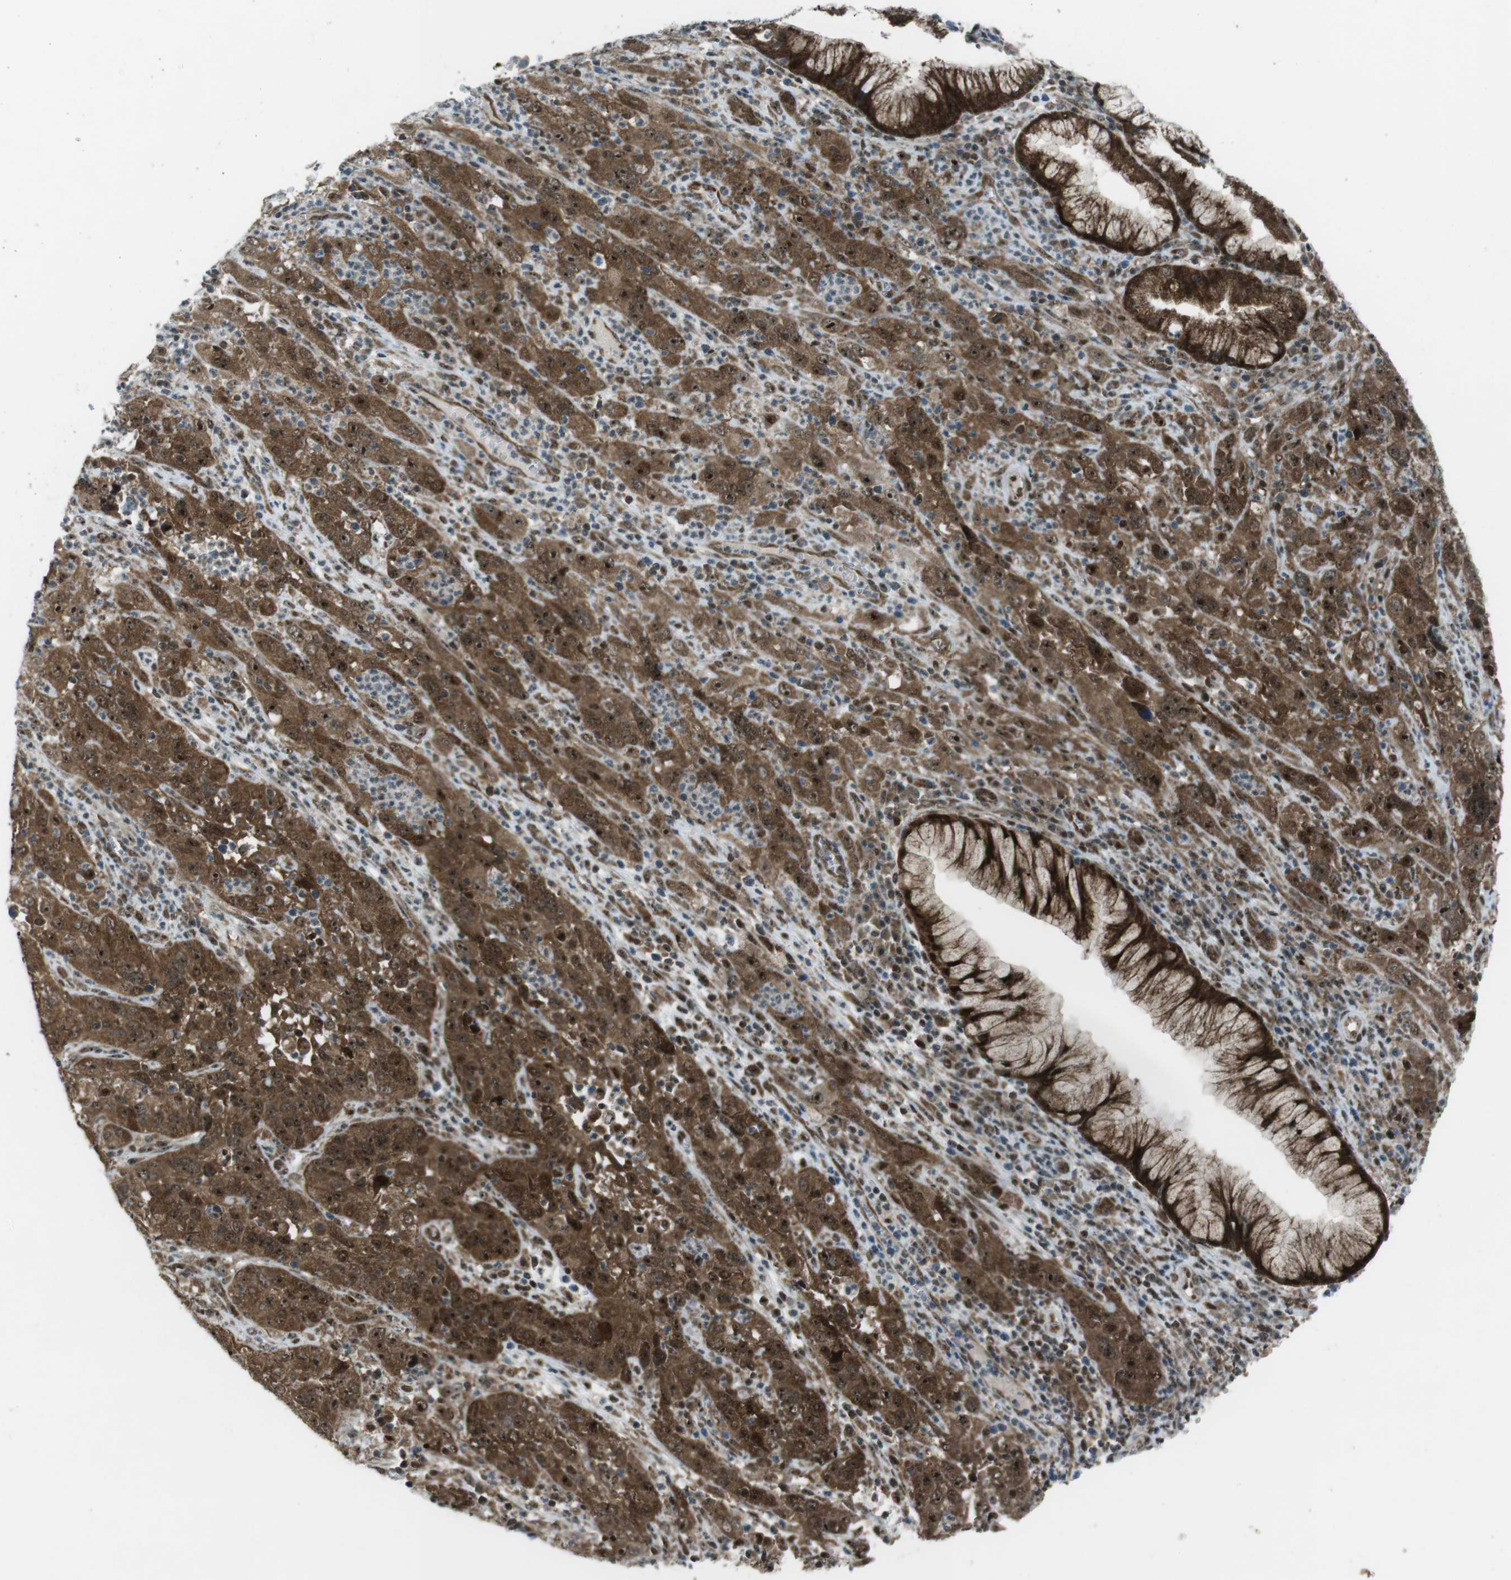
{"staining": {"intensity": "moderate", "quantity": ">75%", "location": "cytoplasmic/membranous,nuclear"}, "tissue": "cervical cancer", "cell_type": "Tumor cells", "image_type": "cancer", "snomed": [{"axis": "morphology", "description": "Squamous cell carcinoma, NOS"}, {"axis": "topography", "description": "Cervix"}], "caption": "Protein staining reveals moderate cytoplasmic/membranous and nuclear staining in about >75% of tumor cells in cervical cancer (squamous cell carcinoma).", "gene": "CSNK1D", "patient": {"sex": "female", "age": 32}}